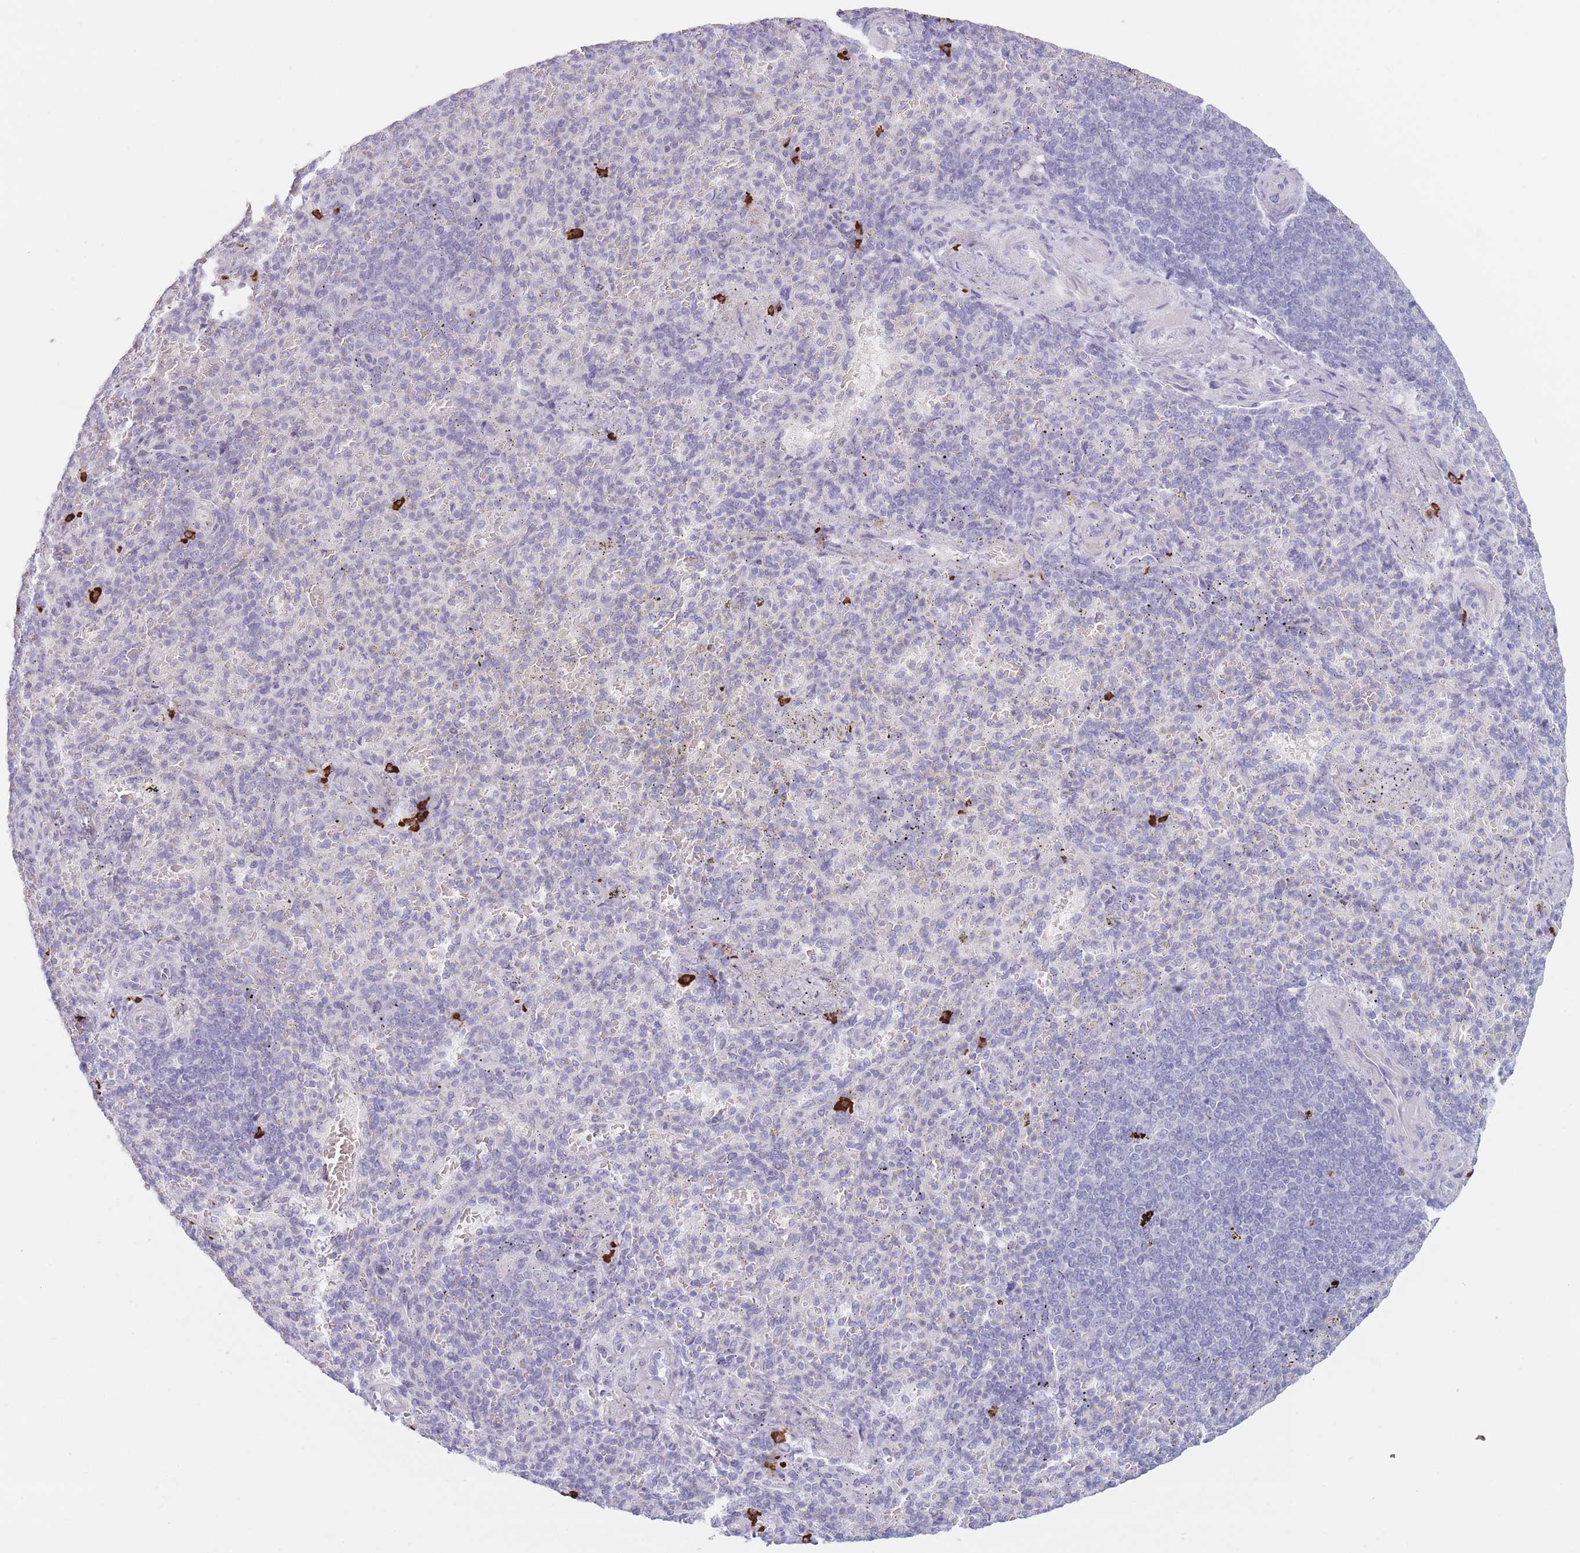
{"staining": {"intensity": "strong", "quantity": "<25%", "location": "cytoplasmic/membranous"}, "tissue": "spleen", "cell_type": "Cells in red pulp", "image_type": "normal", "snomed": [{"axis": "morphology", "description": "Normal tissue, NOS"}, {"axis": "topography", "description": "Spleen"}], "caption": "This is a micrograph of IHC staining of unremarkable spleen, which shows strong positivity in the cytoplasmic/membranous of cells in red pulp.", "gene": "PLEKHG2", "patient": {"sex": "female", "age": 74}}